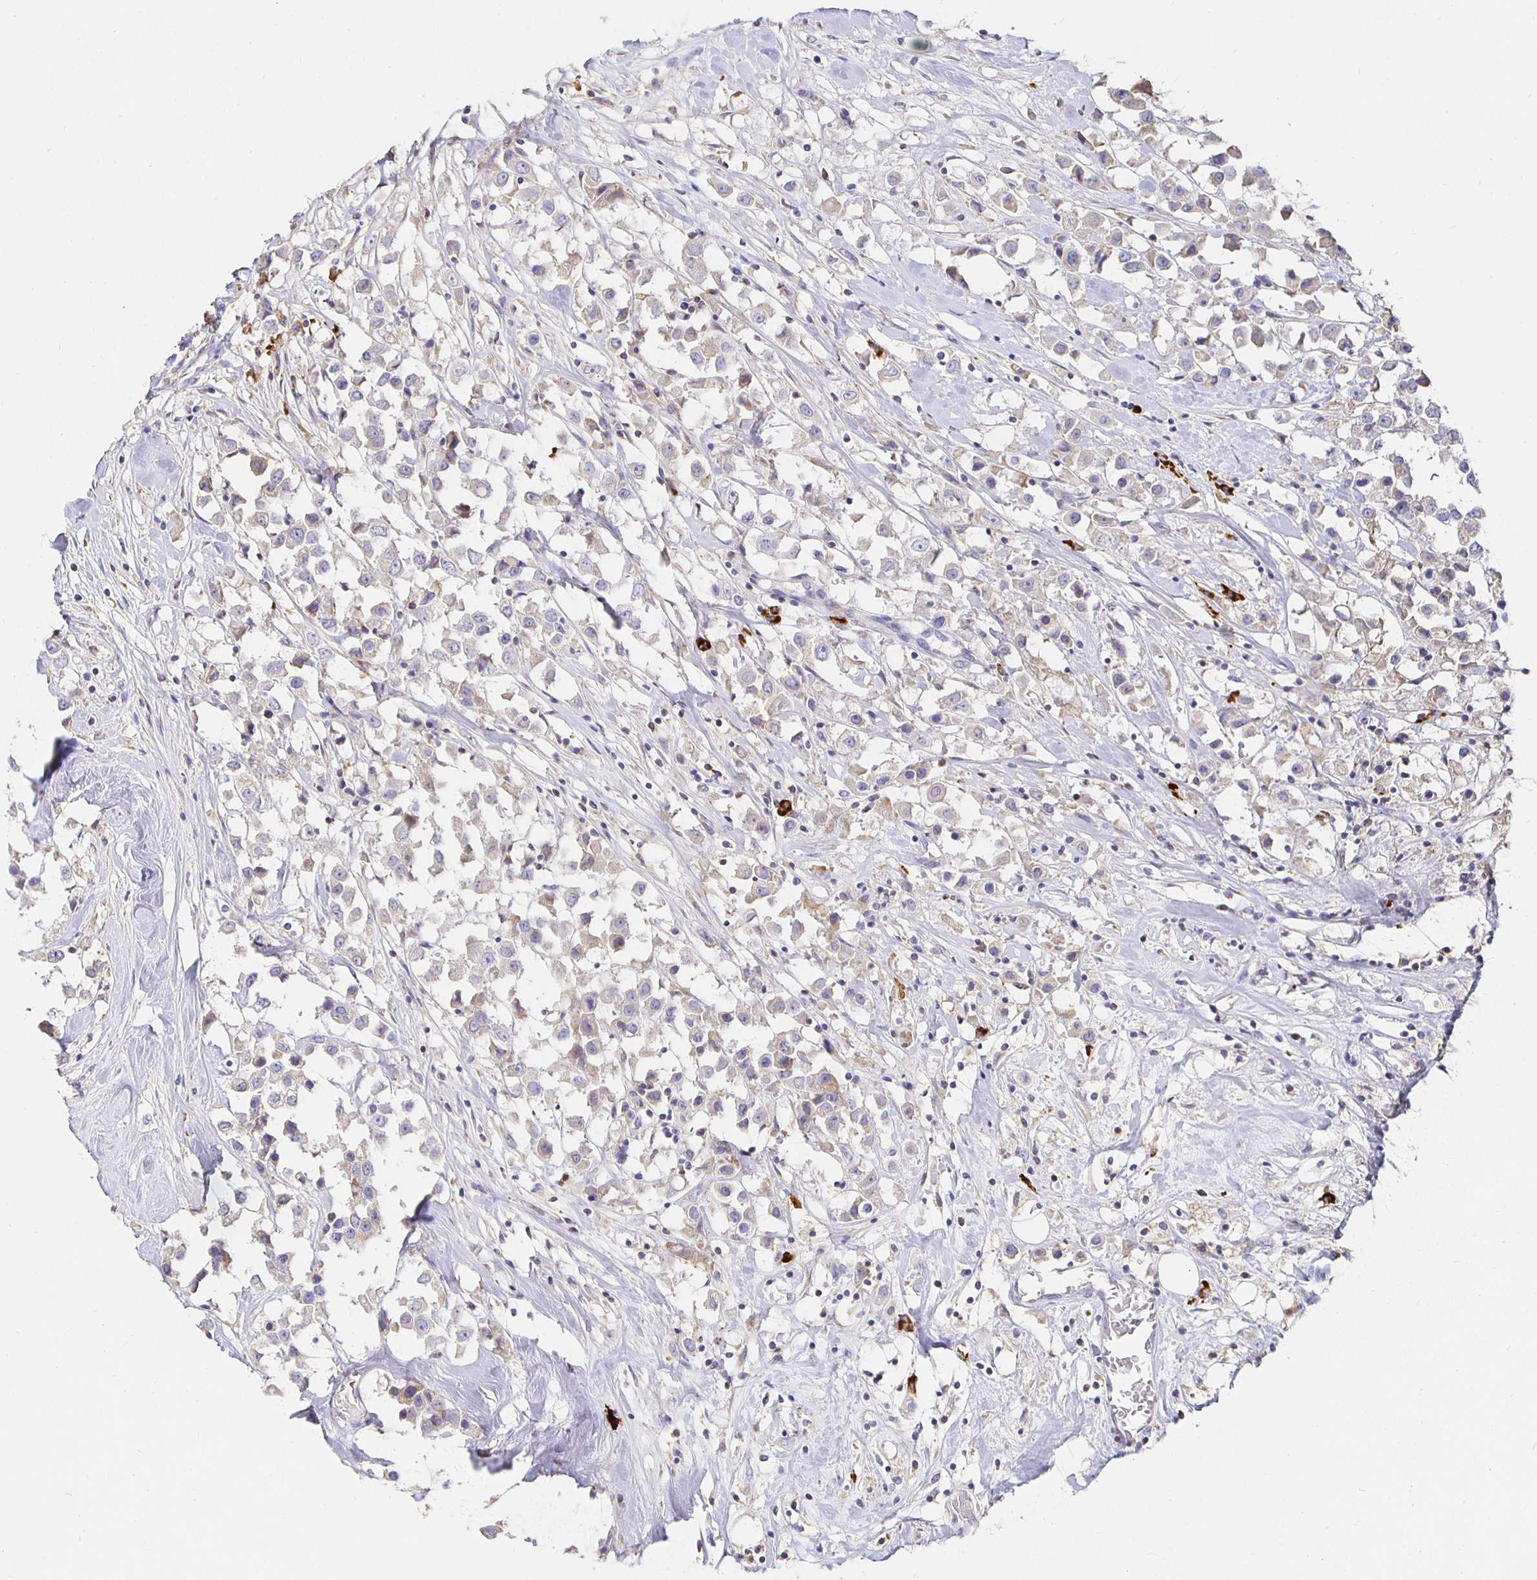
{"staining": {"intensity": "weak", "quantity": "<25%", "location": "cytoplasmic/membranous"}, "tissue": "breast cancer", "cell_type": "Tumor cells", "image_type": "cancer", "snomed": [{"axis": "morphology", "description": "Duct carcinoma"}, {"axis": "topography", "description": "Breast"}], "caption": "Micrograph shows no protein expression in tumor cells of breast cancer (invasive ductal carcinoma) tissue.", "gene": "CXCR3", "patient": {"sex": "female", "age": 61}}